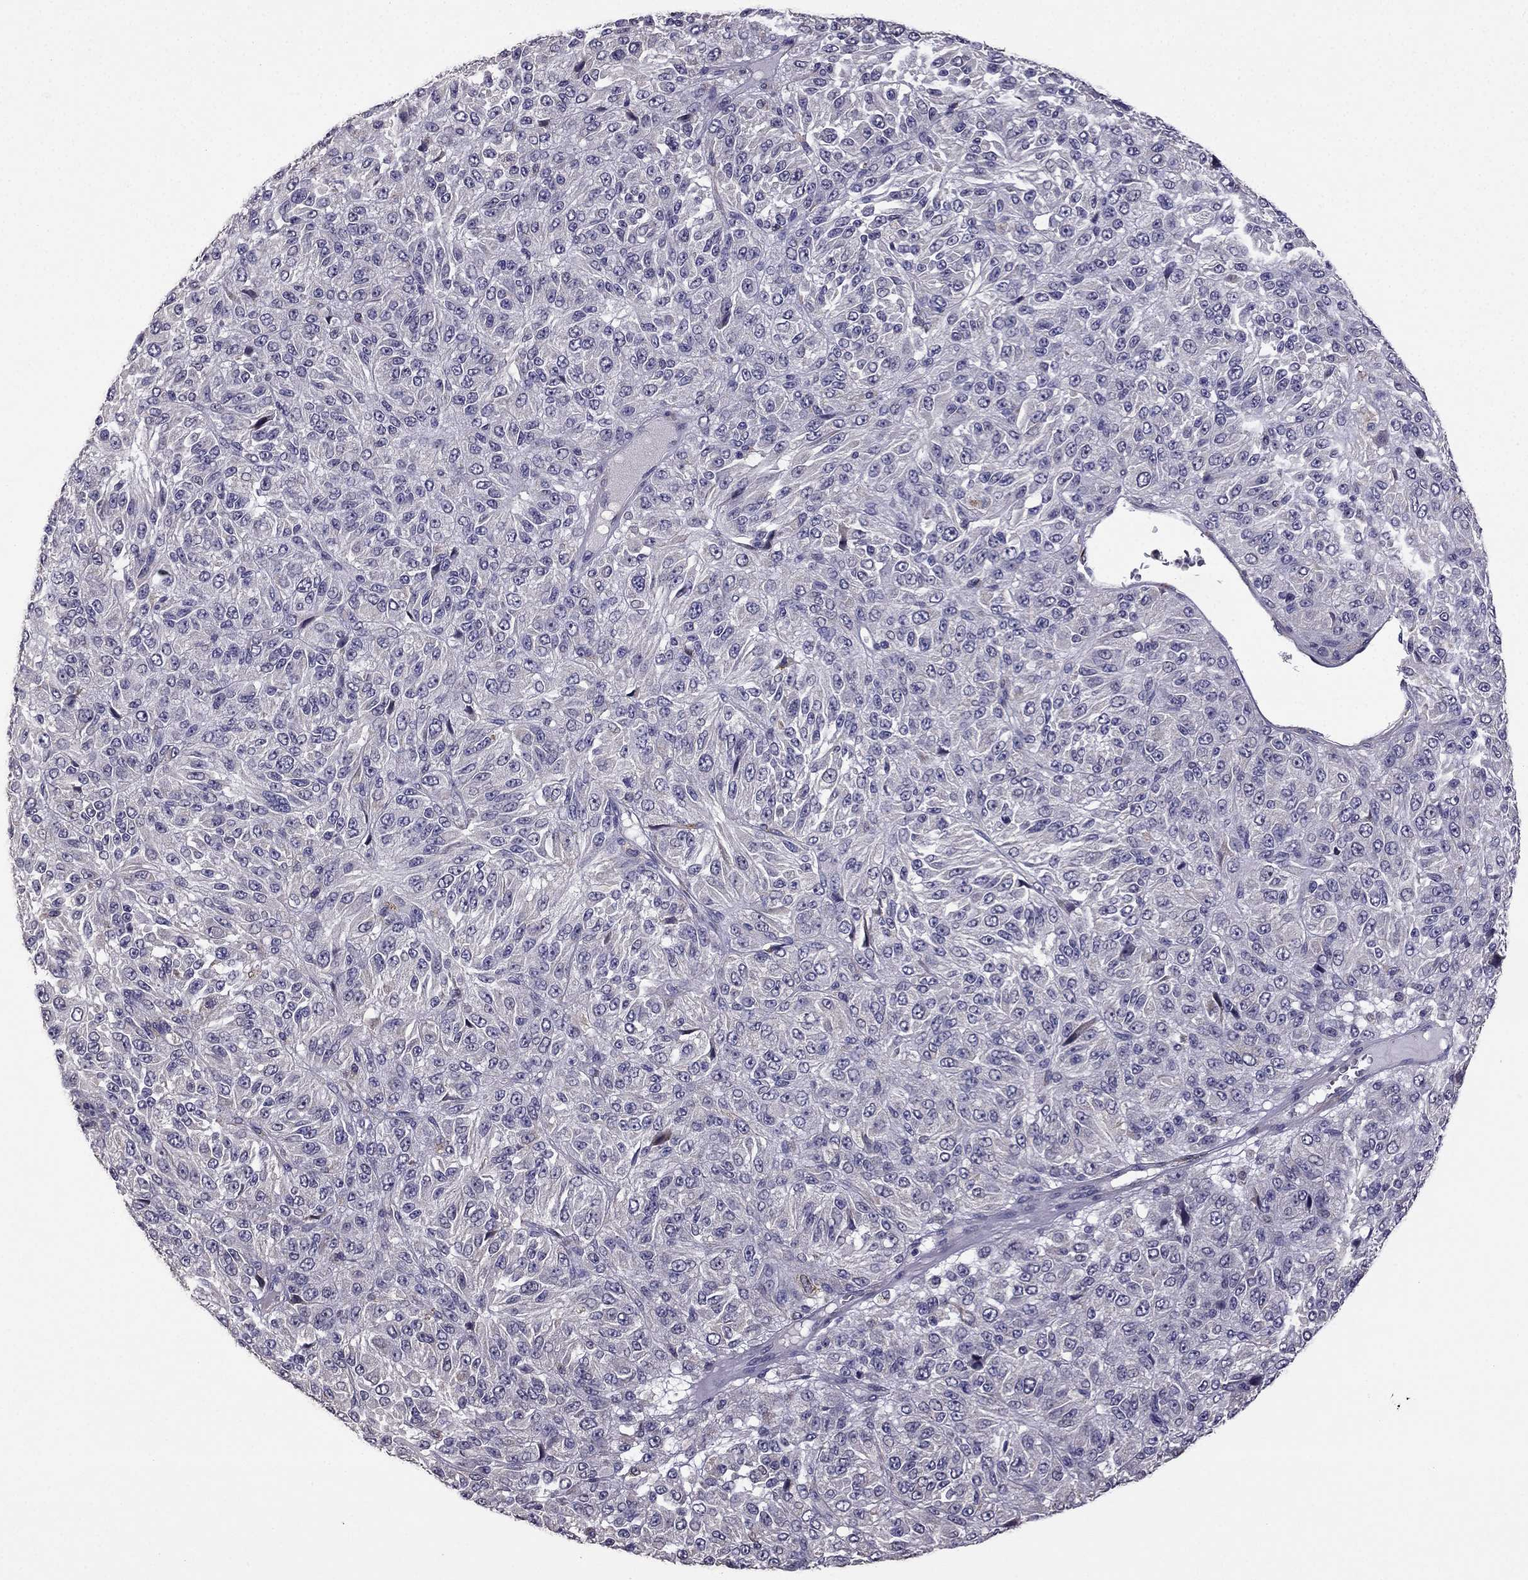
{"staining": {"intensity": "negative", "quantity": "none", "location": "none"}, "tissue": "melanoma", "cell_type": "Tumor cells", "image_type": "cancer", "snomed": [{"axis": "morphology", "description": "Malignant melanoma, Metastatic site"}, {"axis": "topography", "description": "Brain"}], "caption": "A photomicrograph of malignant melanoma (metastatic site) stained for a protein demonstrates no brown staining in tumor cells. The staining is performed using DAB brown chromogen with nuclei counter-stained in using hematoxylin.", "gene": "CDH9", "patient": {"sex": "female", "age": 56}}